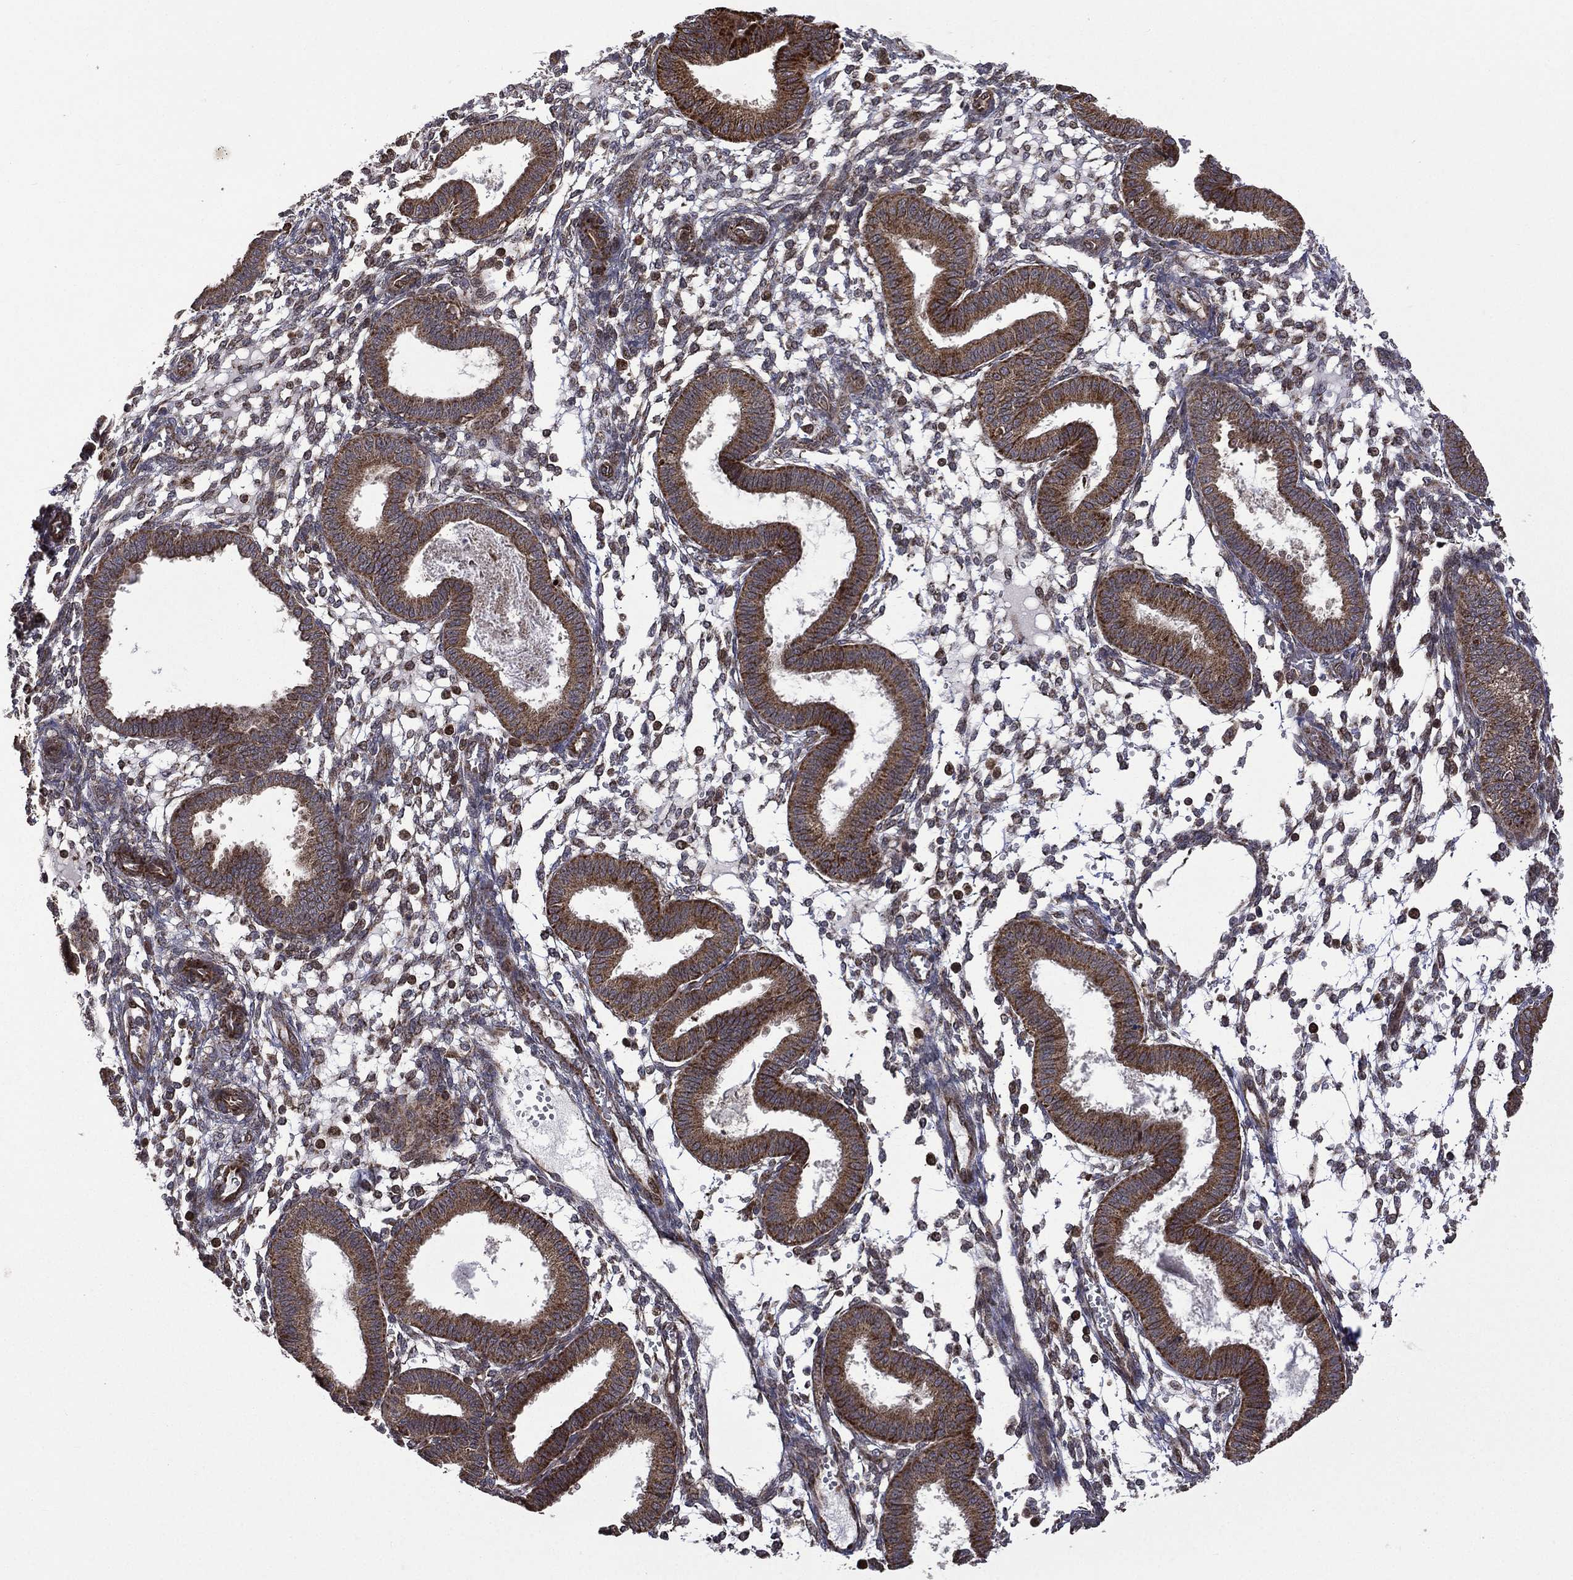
{"staining": {"intensity": "moderate", "quantity": "25%-75%", "location": "cytoplasmic/membranous"}, "tissue": "endometrium", "cell_type": "Cells in endometrial stroma", "image_type": "normal", "snomed": [{"axis": "morphology", "description": "Normal tissue, NOS"}, {"axis": "topography", "description": "Endometrium"}], "caption": "High-magnification brightfield microscopy of benign endometrium stained with DAB (brown) and counterstained with hematoxylin (blue). cells in endometrial stroma exhibit moderate cytoplasmic/membranous positivity is seen in approximately25%-75% of cells.", "gene": "GIMAP6", "patient": {"sex": "female", "age": 43}}